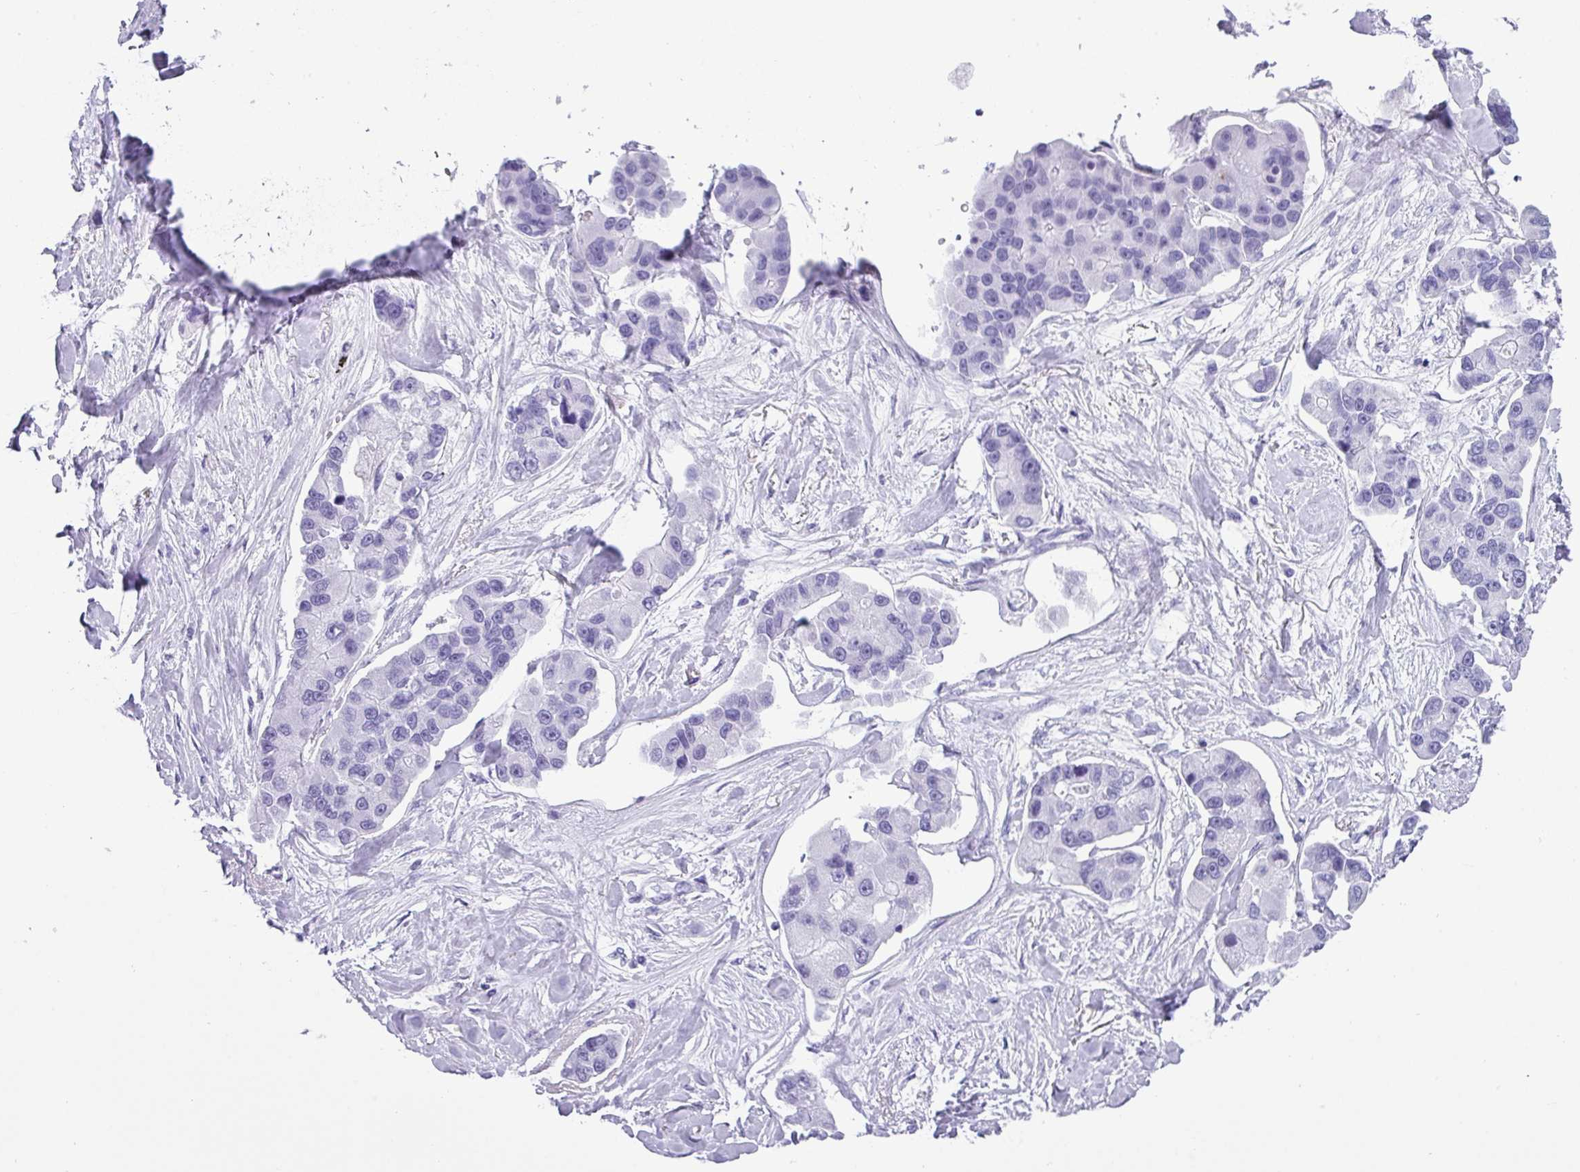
{"staining": {"intensity": "negative", "quantity": "none", "location": "none"}, "tissue": "lung cancer", "cell_type": "Tumor cells", "image_type": "cancer", "snomed": [{"axis": "morphology", "description": "Adenocarcinoma, NOS"}, {"axis": "topography", "description": "Lung"}], "caption": "Immunohistochemical staining of lung adenocarcinoma reveals no significant expression in tumor cells. (Stains: DAB immunohistochemistry (IHC) with hematoxylin counter stain, Microscopy: brightfield microscopy at high magnification).", "gene": "ZNF568", "patient": {"sex": "female", "age": 54}}